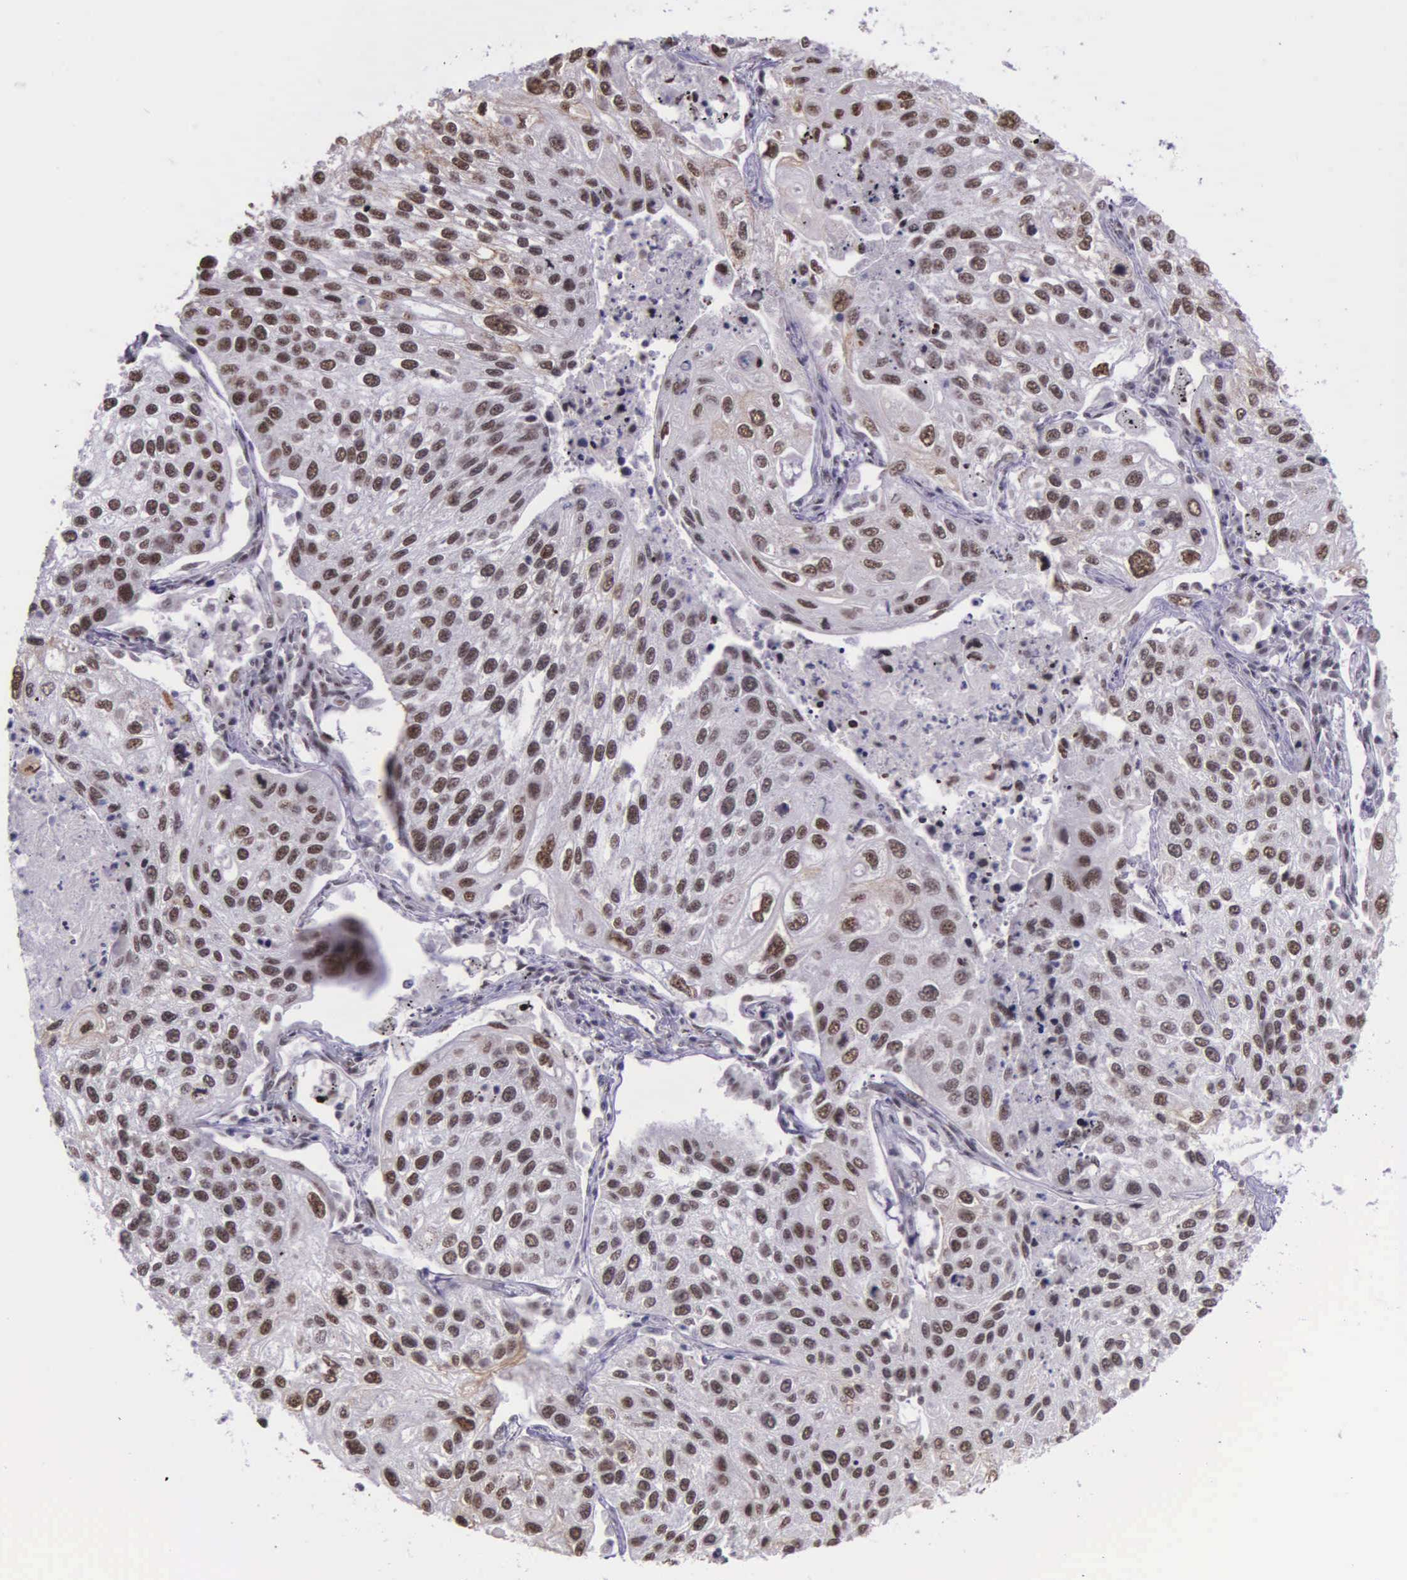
{"staining": {"intensity": "weak", "quantity": ">75%", "location": "nuclear"}, "tissue": "lung cancer", "cell_type": "Tumor cells", "image_type": "cancer", "snomed": [{"axis": "morphology", "description": "Squamous cell carcinoma, NOS"}, {"axis": "topography", "description": "Lung"}], "caption": "A photomicrograph of lung cancer (squamous cell carcinoma) stained for a protein exhibits weak nuclear brown staining in tumor cells.", "gene": "FAM47A", "patient": {"sex": "male", "age": 75}}